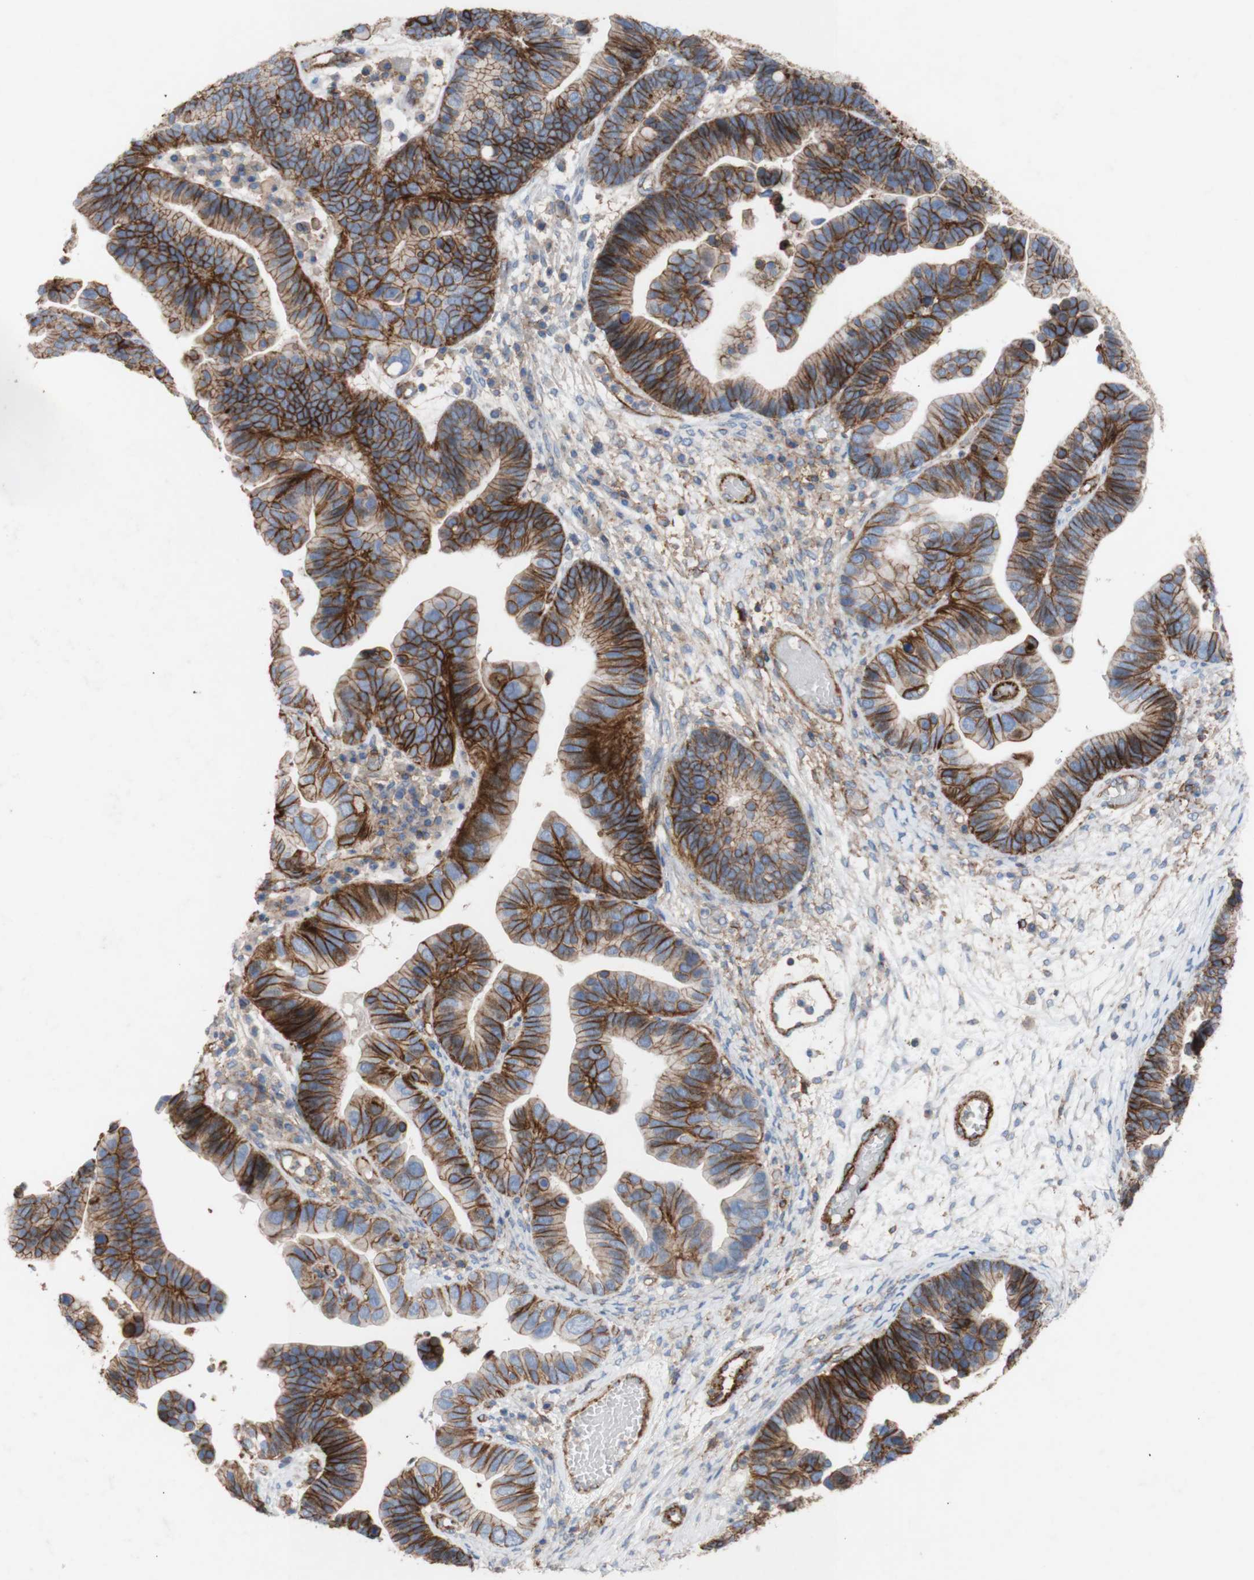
{"staining": {"intensity": "strong", "quantity": ">75%", "location": "cytoplasmic/membranous"}, "tissue": "ovarian cancer", "cell_type": "Tumor cells", "image_type": "cancer", "snomed": [{"axis": "morphology", "description": "Cystadenocarcinoma, serous, NOS"}, {"axis": "topography", "description": "Ovary"}], "caption": "Serous cystadenocarcinoma (ovarian) stained with DAB immunohistochemistry displays high levels of strong cytoplasmic/membranous positivity in about >75% of tumor cells.", "gene": "ATP2A3", "patient": {"sex": "female", "age": 56}}